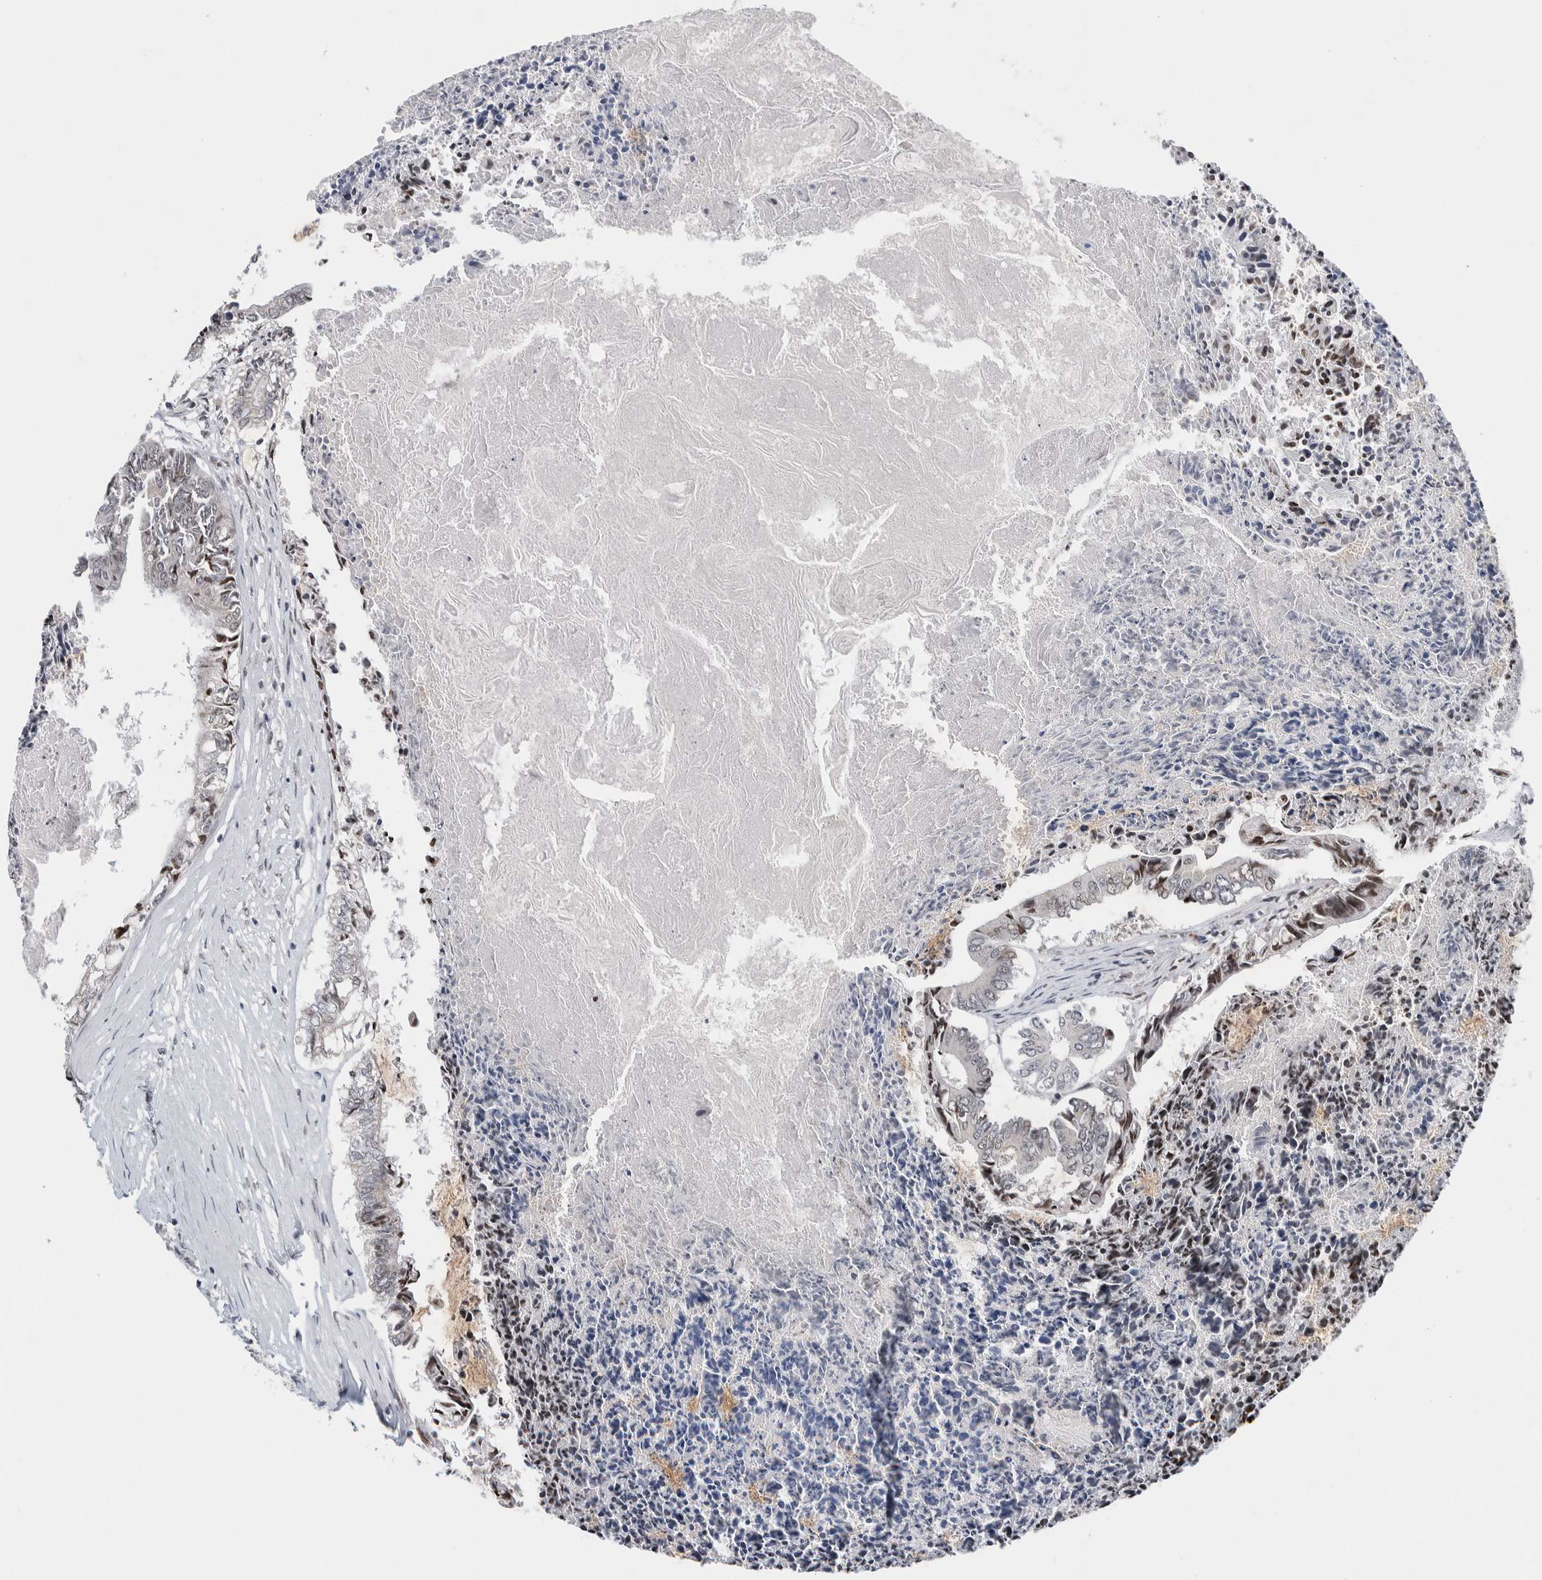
{"staining": {"intensity": "weak", "quantity": "<25%", "location": "nuclear"}, "tissue": "colorectal cancer", "cell_type": "Tumor cells", "image_type": "cancer", "snomed": [{"axis": "morphology", "description": "Adenocarcinoma, NOS"}, {"axis": "topography", "description": "Rectum"}], "caption": "Immunohistochemical staining of colorectal cancer shows no significant positivity in tumor cells. (DAB (3,3'-diaminobenzidine) immunohistochemistry with hematoxylin counter stain).", "gene": "NEUROD1", "patient": {"sex": "male", "age": 63}}